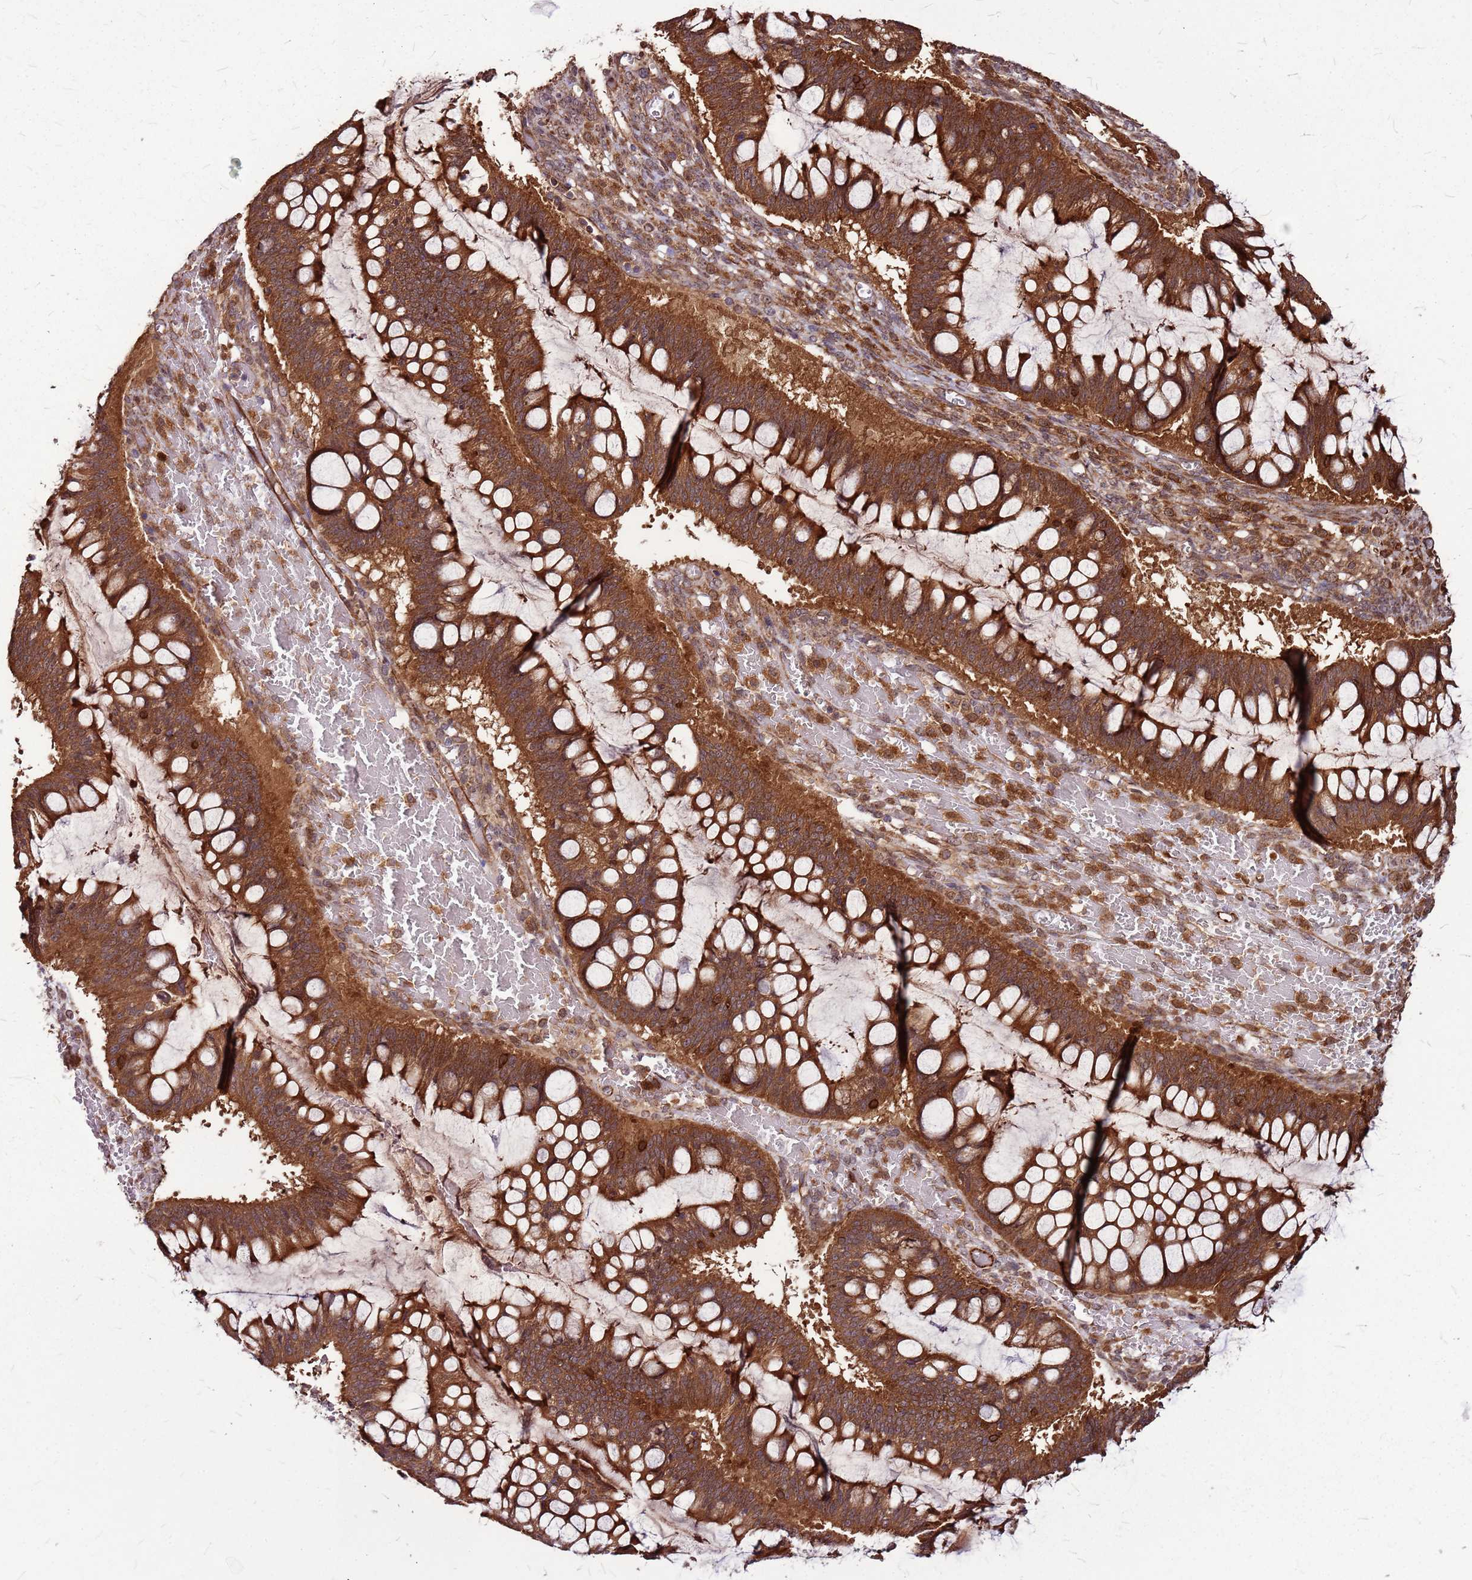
{"staining": {"intensity": "strong", "quantity": ">75%", "location": "cytoplasmic/membranous"}, "tissue": "ovarian cancer", "cell_type": "Tumor cells", "image_type": "cancer", "snomed": [{"axis": "morphology", "description": "Cystadenocarcinoma, mucinous, NOS"}, {"axis": "topography", "description": "Ovary"}], "caption": "Immunohistochemical staining of mucinous cystadenocarcinoma (ovarian) displays strong cytoplasmic/membranous protein positivity in about >75% of tumor cells.", "gene": "LYPLAL1", "patient": {"sex": "female", "age": 73}}